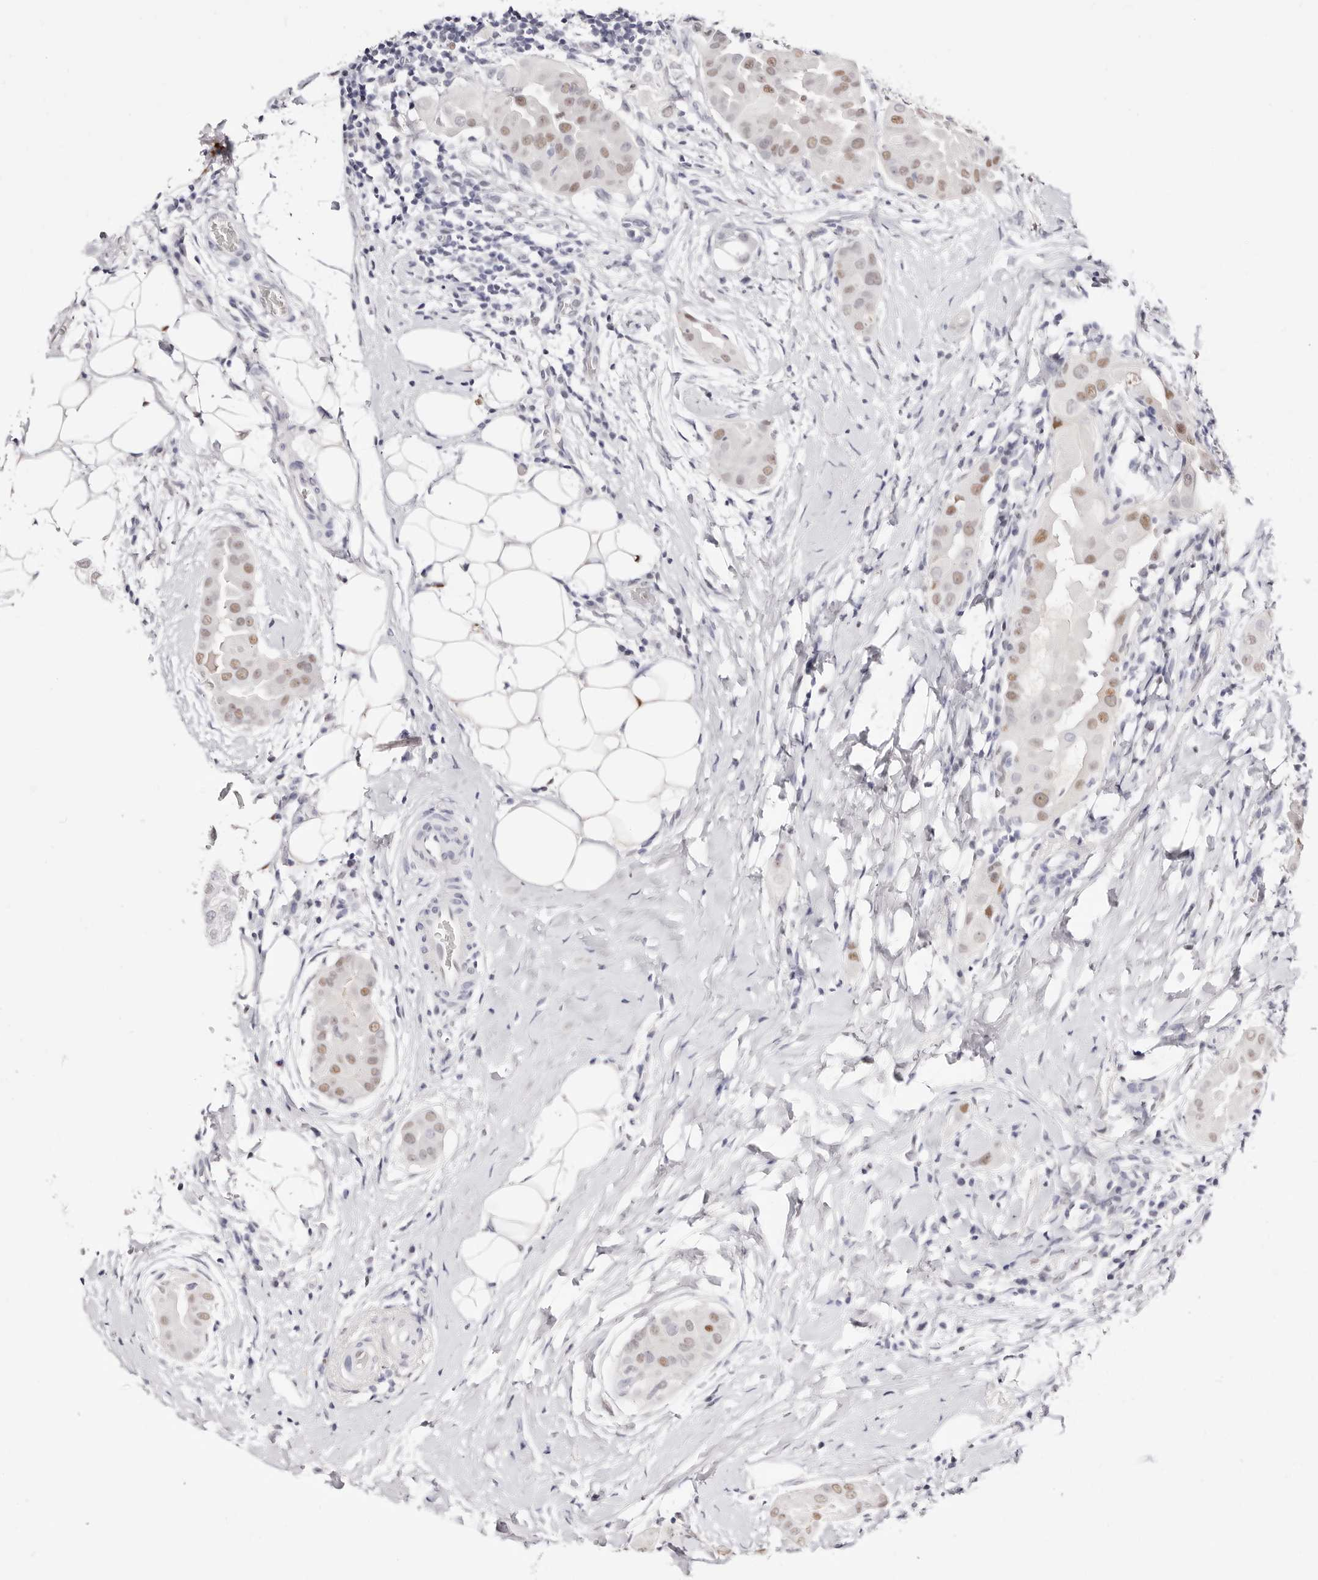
{"staining": {"intensity": "moderate", "quantity": "25%-75%", "location": "nuclear"}, "tissue": "thyroid cancer", "cell_type": "Tumor cells", "image_type": "cancer", "snomed": [{"axis": "morphology", "description": "Papillary adenocarcinoma, NOS"}, {"axis": "topography", "description": "Thyroid gland"}], "caption": "Protein expression analysis of human thyroid cancer (papillary adenocarcinoma) reveals moderate nuclear expression in about 25%-75% of tumor cells.", "gene": "TKT", "patient": {"sex": "male", "age": 33}}